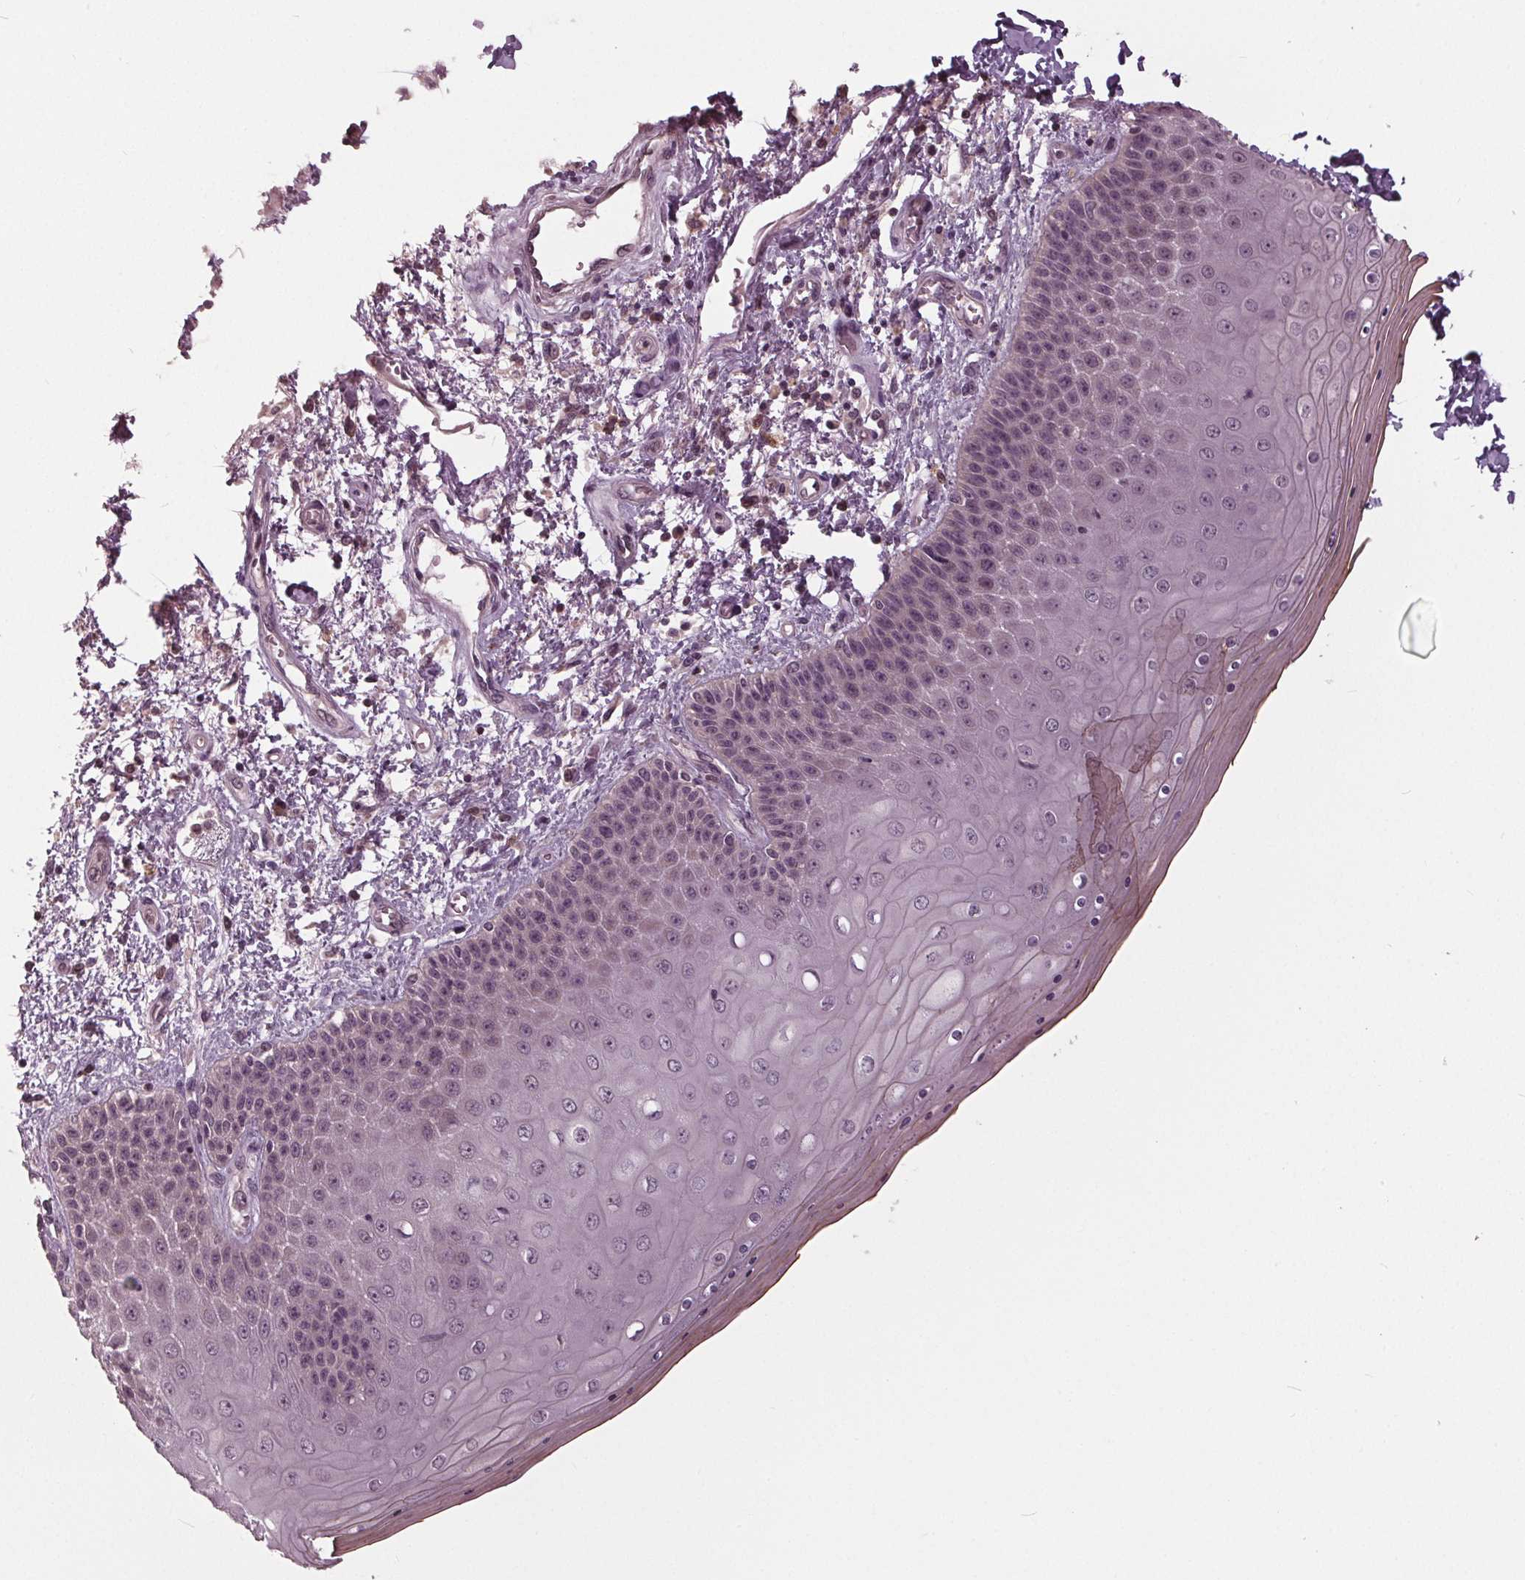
{"staining": {"intensity": "weak", "quantity": "<25%", "location": "cytoplasmic/membranous"}, "tissue": "skin", "cell_type": "Epidermal cells", "image_type": "normal", "snomed": [{"axis": "morphology", "description": "Normal tissue, NOS"}, {"axis": "topography", "description": "Anal"}], "caption": "Immunohistochemical staining of normal skin exhibits no significant positivity in epidermal cells.", "gene": "SIGLEC6", "patient": {"sex": "female", "age": 46}}